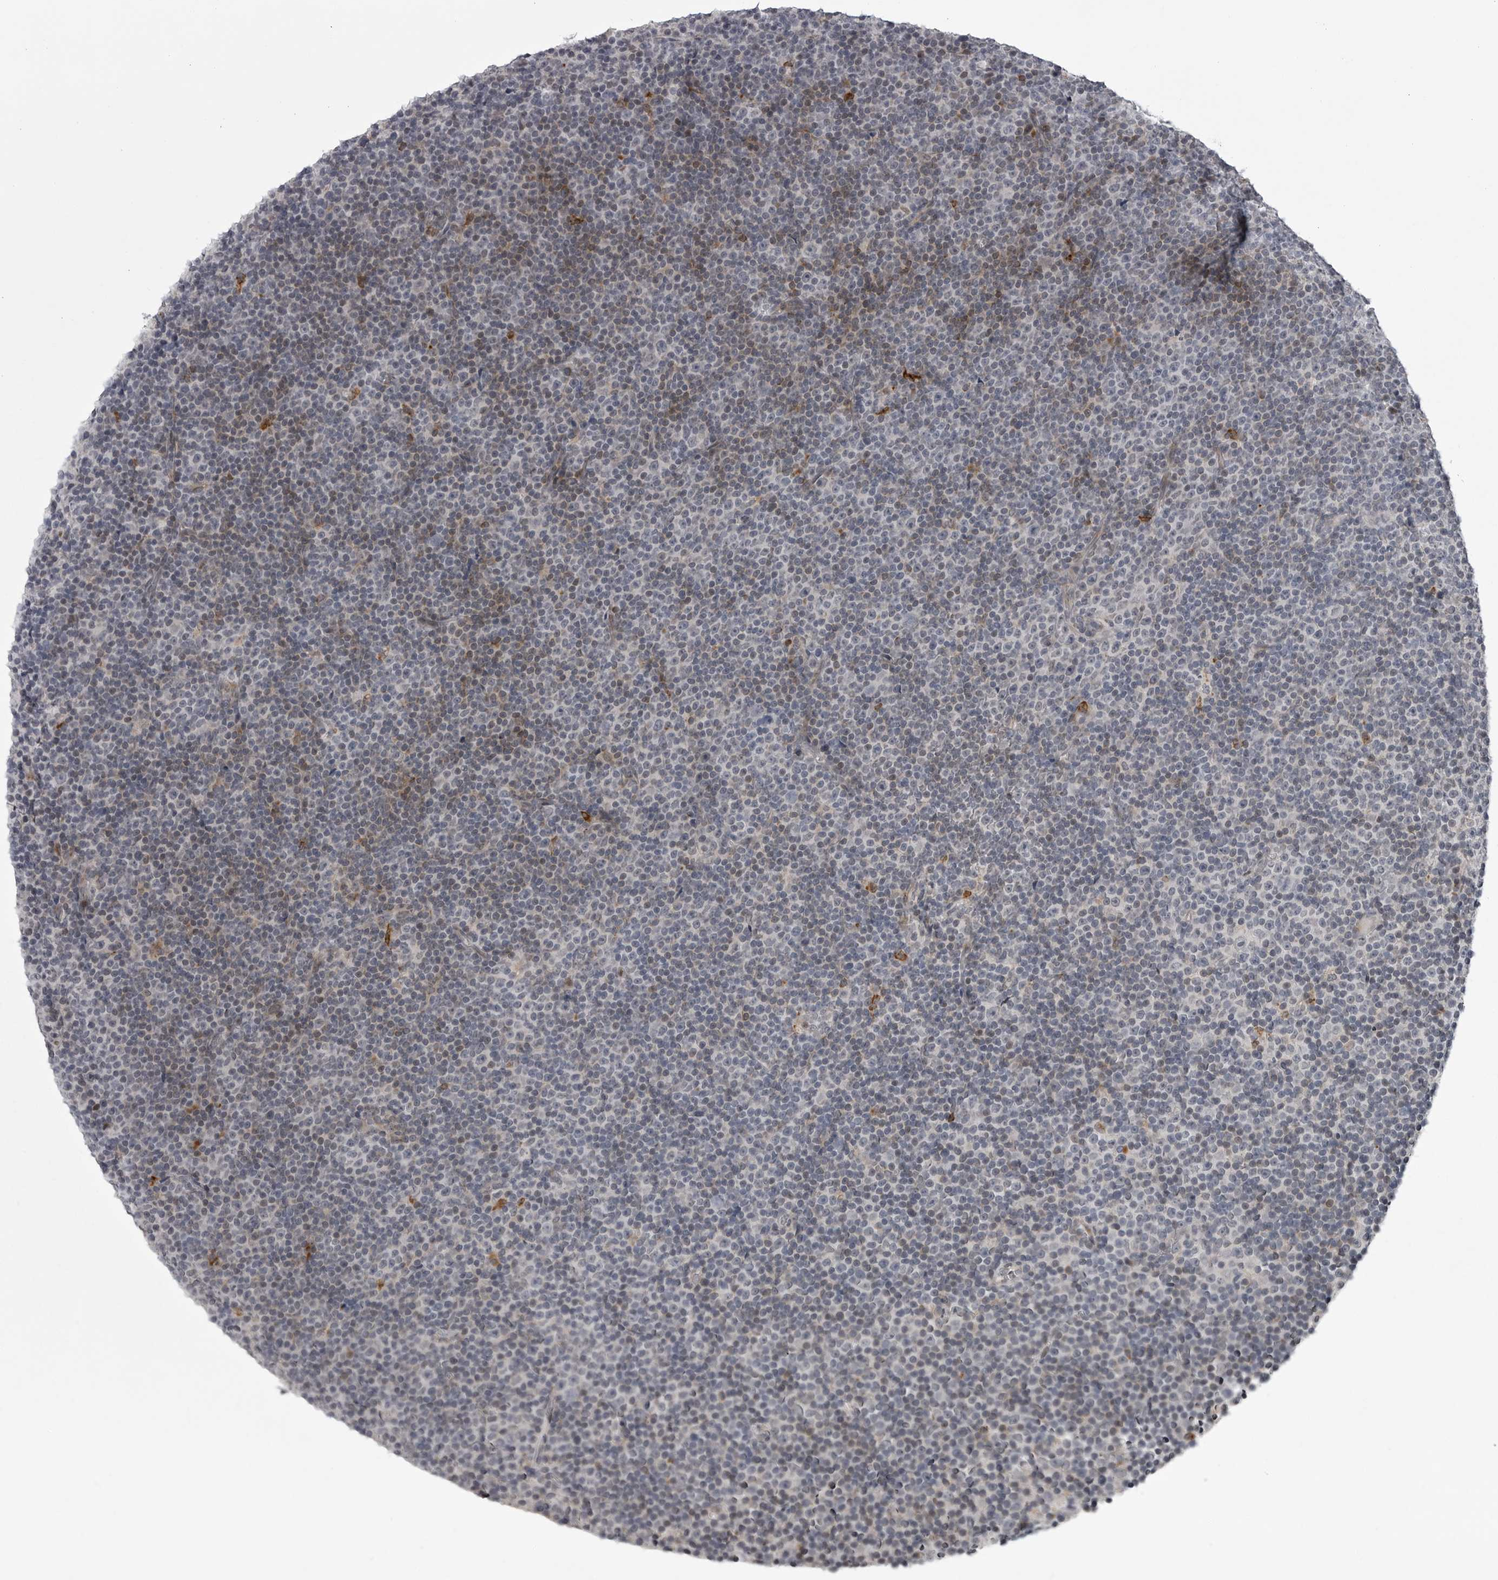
{"staining": {"intensity": "negative", "quantity": "none", "location": "none"}, "tissue": "lymphoma", "cell_type": "Tumor cells", "image_type": "cancer", "snomed": [{"axis": "morphology", "description": "Malignant lymphoma, non-Hodgkin's type, Low grade"}, {"axis": "topography", "description": "Lymph node"}], "caption": "Immunohistochemistry image of low-grade malignant lymphoma, non-Hodgkin's type stained for a protein (brown), which reveals no positivity in tumor cells. The staining is performed using DAB (3,3'-diaminobenzidine) brown chromogen with nuclei counter-stained in using hematoxylin.", "gene": "LYSMD1", "patient": {"sex": "female", "age": 67}}